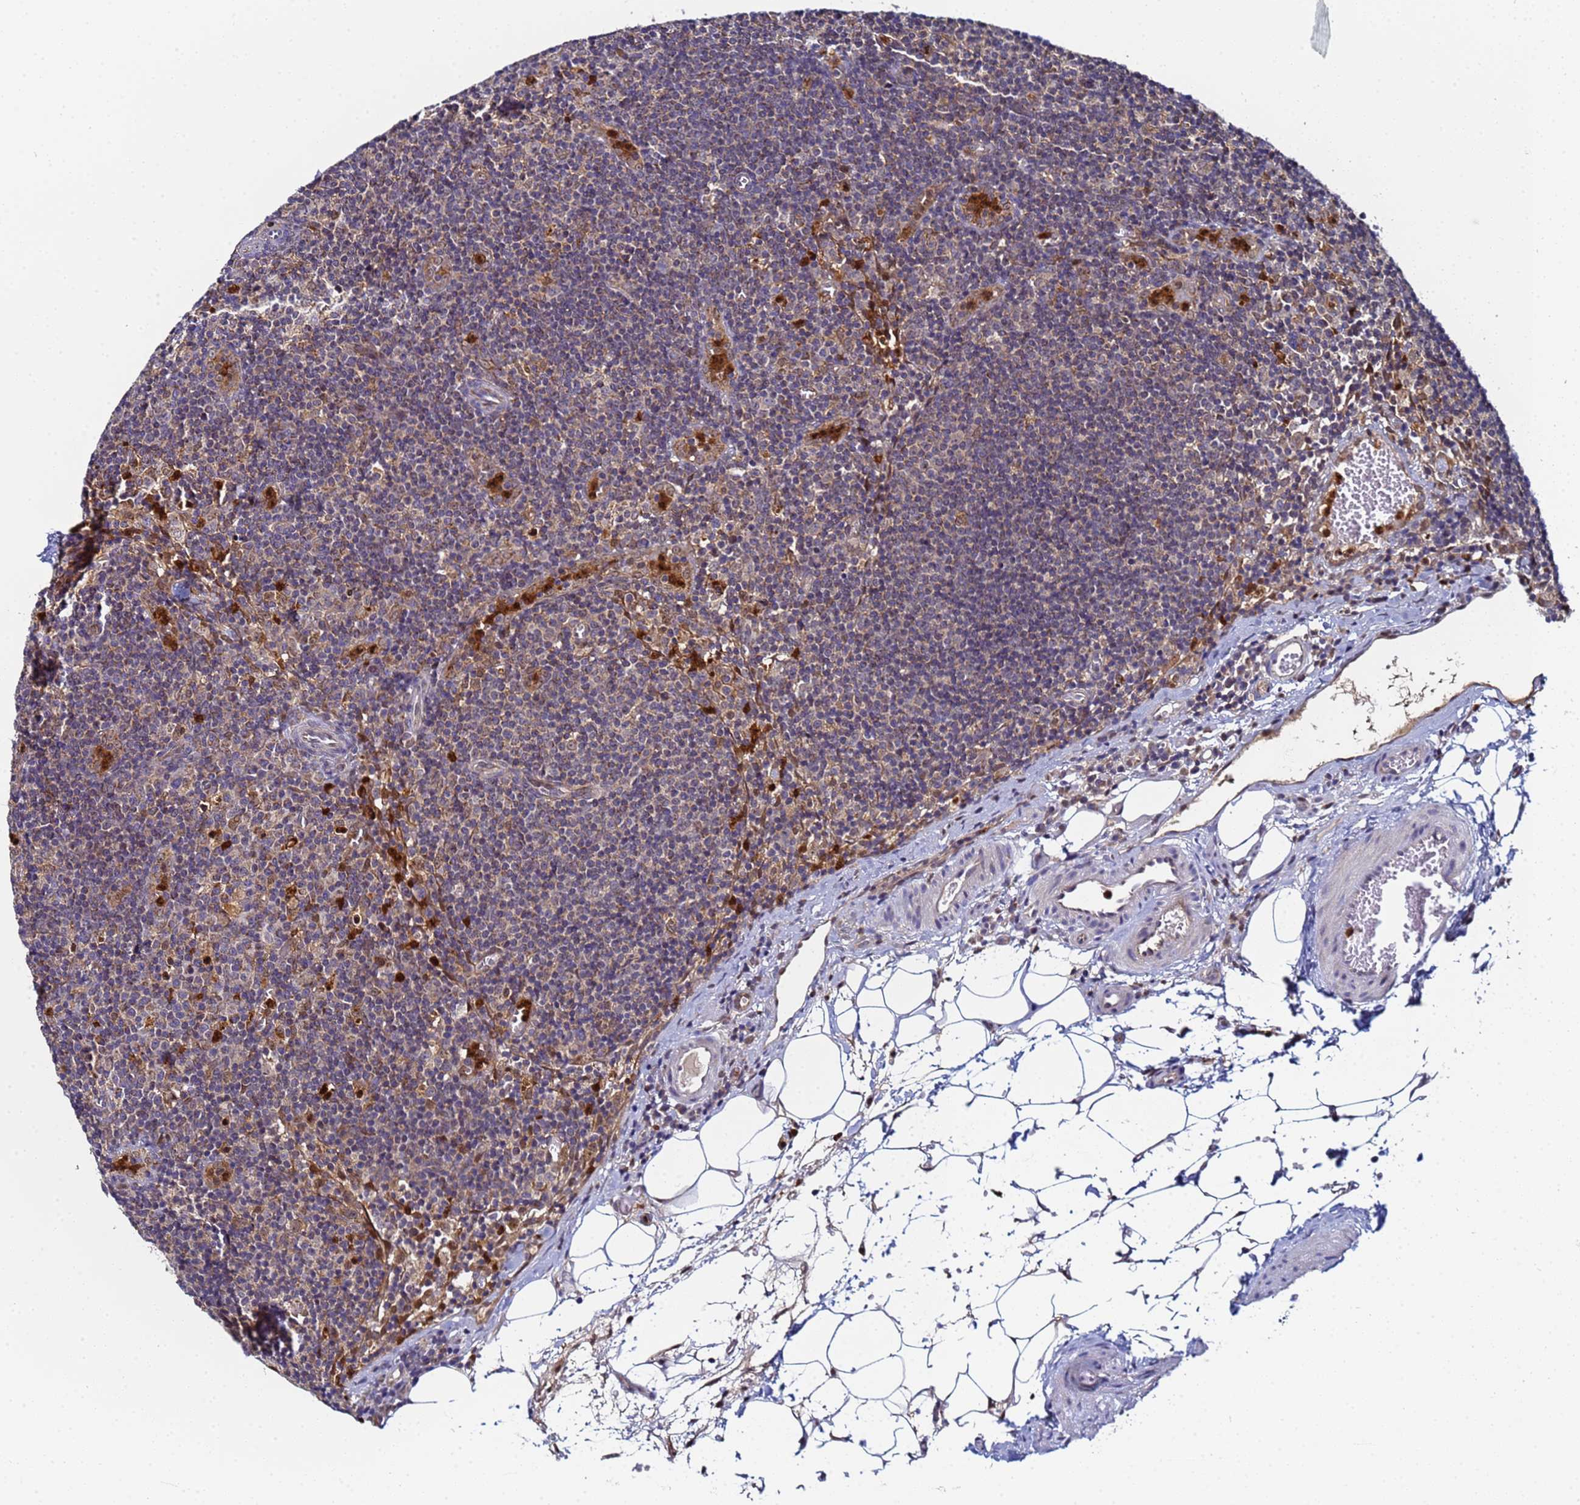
{"staining": {"intensity": "moderate", "quantity": "25%-75%", "location": "cytoplasmic/membranous"}, "tissue": "lymph node", "cell_type": "Germinal center cells", "image_type": "normal", "snomed": [{"axis": "morphology", "description": "Normal tissue, NOS"}, {"axis": "topography", "description": "Lymph node"}], "caption": "Benign lymph node was stained to show a protein in brown. There is medium levels of moderate cytoplasmic/membranous staining in approximately 25%-75% of germinal center cells.", "gene": "CCDC127", "patient": {"sex": "female", "age": 27}}